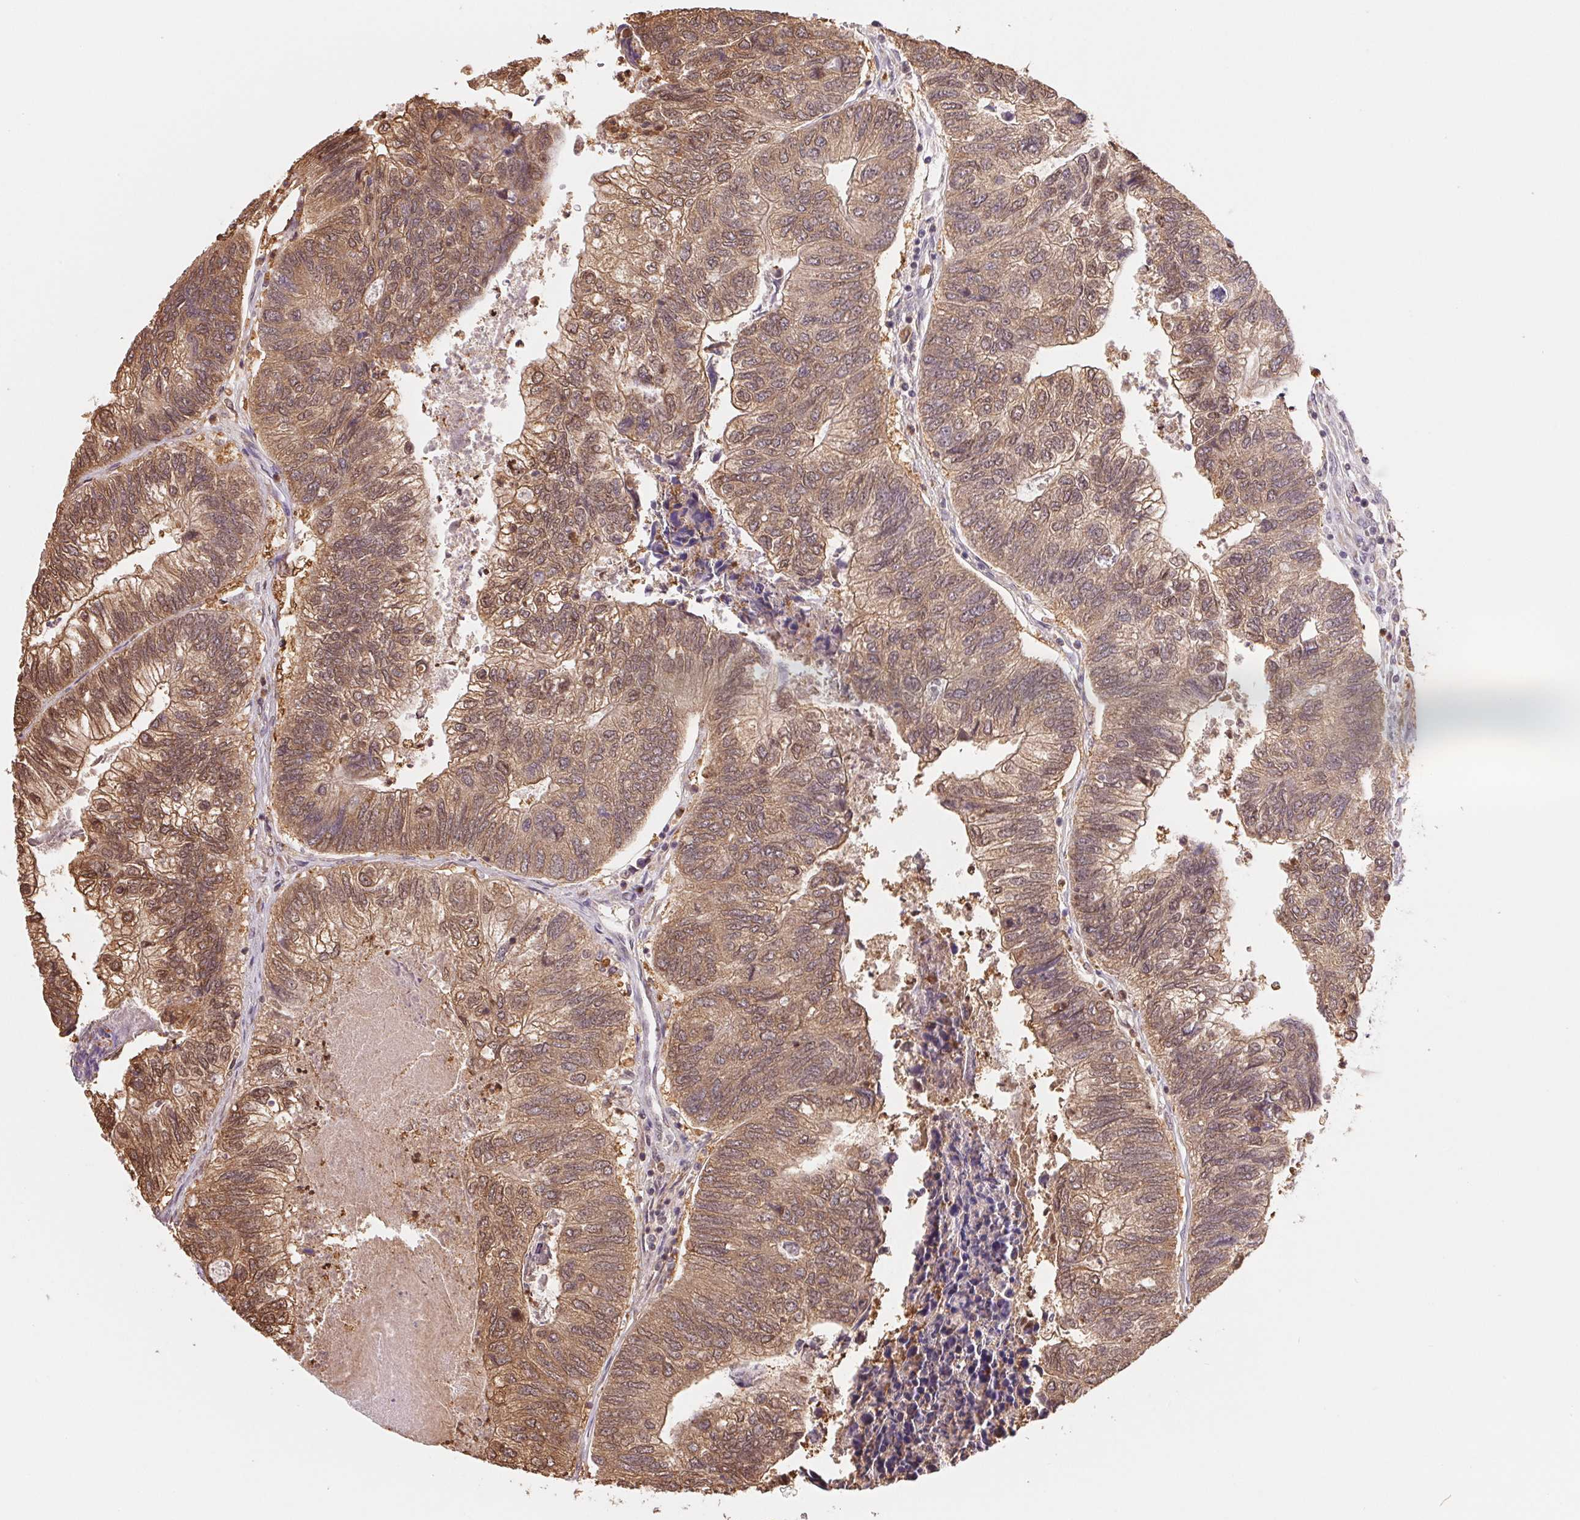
{"staining": {"intensity": "weak", "quantity": ">75%", "location": "cytoplasmic/membranous,nuclear"}, "tissue": "colorectal cancer", "cell_type": "Tumor cells", "image_type": "cancer", "snomed": [{"axis": "morphology", "description": "Adenocarcinoma, NOS"}, {"axis": "topography", "description": "Colon"}], "caption": "A photomicrograph showing weak cytoplasmic/membranous and nuclear positivity in approximately >75% of tumor cells in adenocarcinoma (colorectal), as visualized by brown immunohistochemical staining.", "gene": "CDC123", "patient": {"sex": "female", "age": 67}}